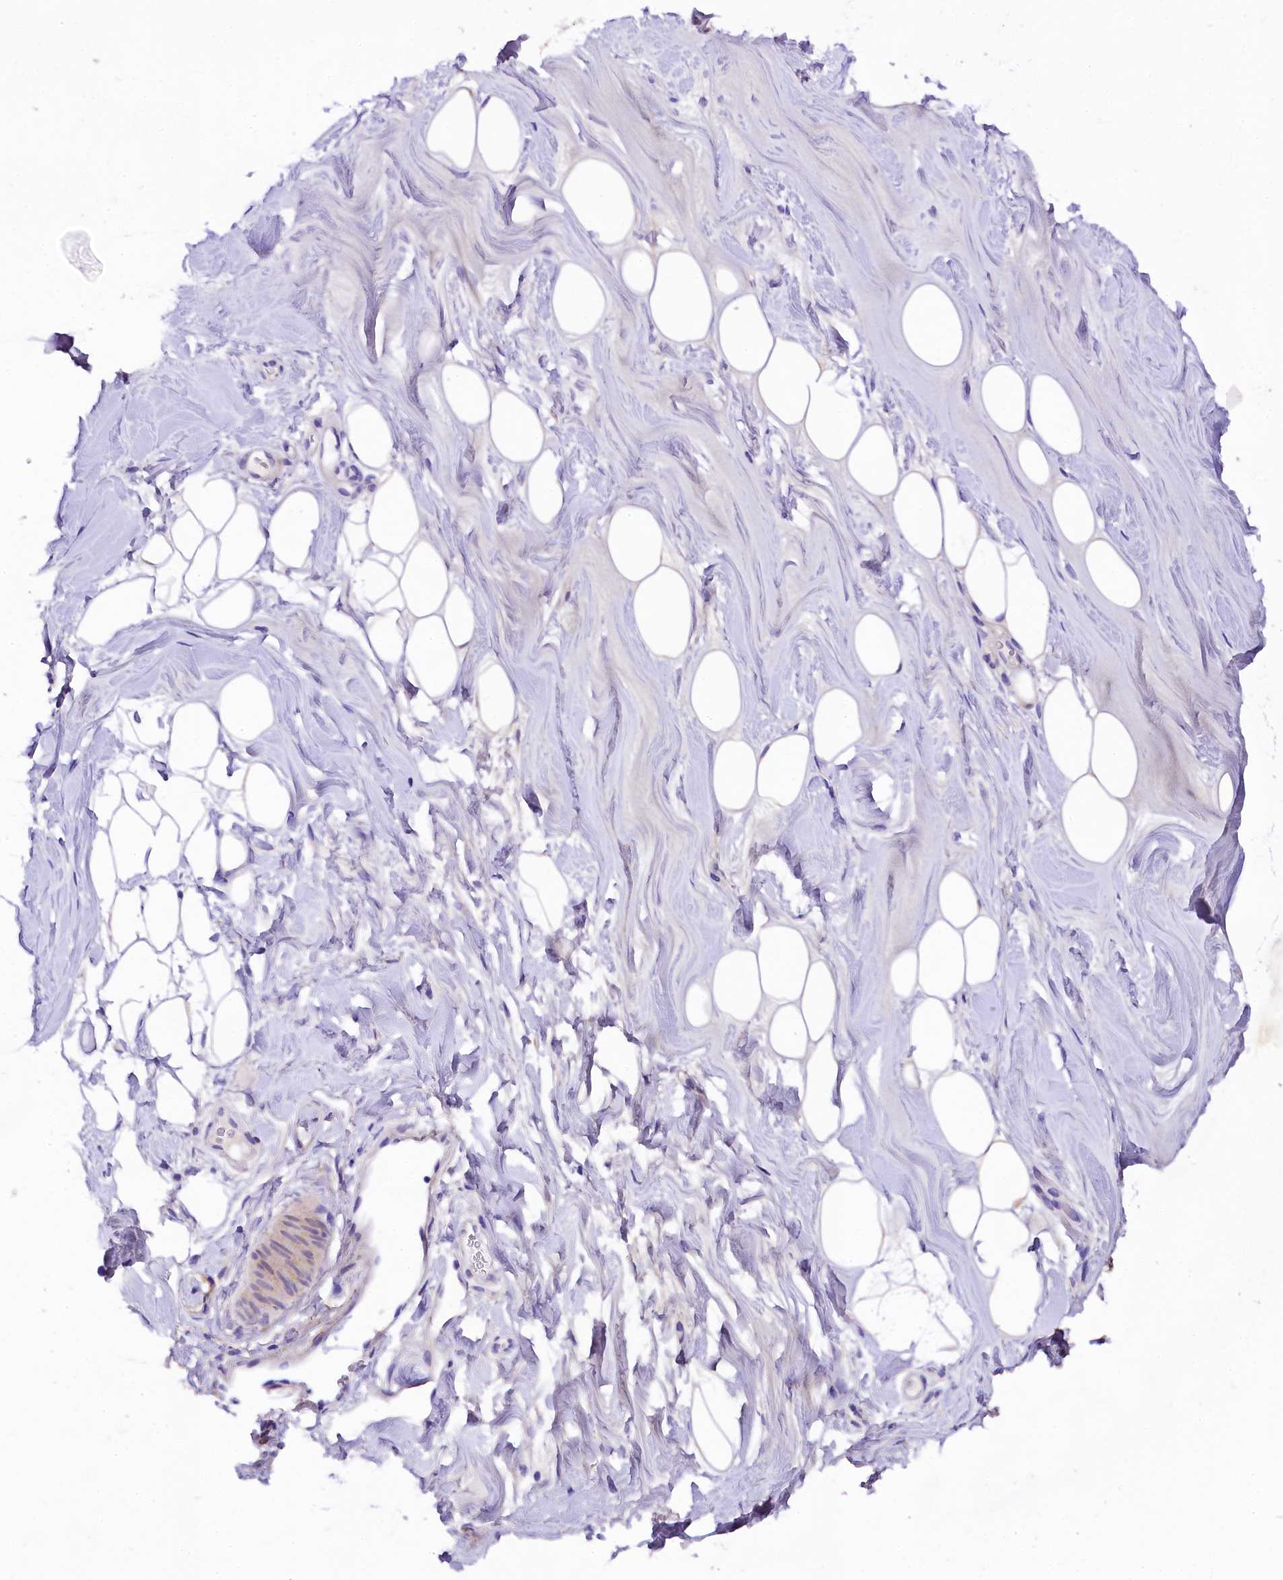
{"staining": {"intensity": "moderate", "quantity": "25%-75%", "location": "cytoplasmic/membranous"}, "tissue": "adipose tissue", "cell_type": "Adipocytes", "image_type": "normal", "snomed": [{"axis": "morphology", "description": "Normal tissue, NOS"}, {"axis": "topography", "description": "Breast"}], "caption": "A brown stain highlights moderate cytoplasmic/membranous staining of a protein in adipocytes of unremarkable adipose tissue. Immunohistochemistry stains the protein of interest in brown and the nuclei are stained blue.", "gene": "SOD3", "patient": {"sex": "female", "age": 26}}